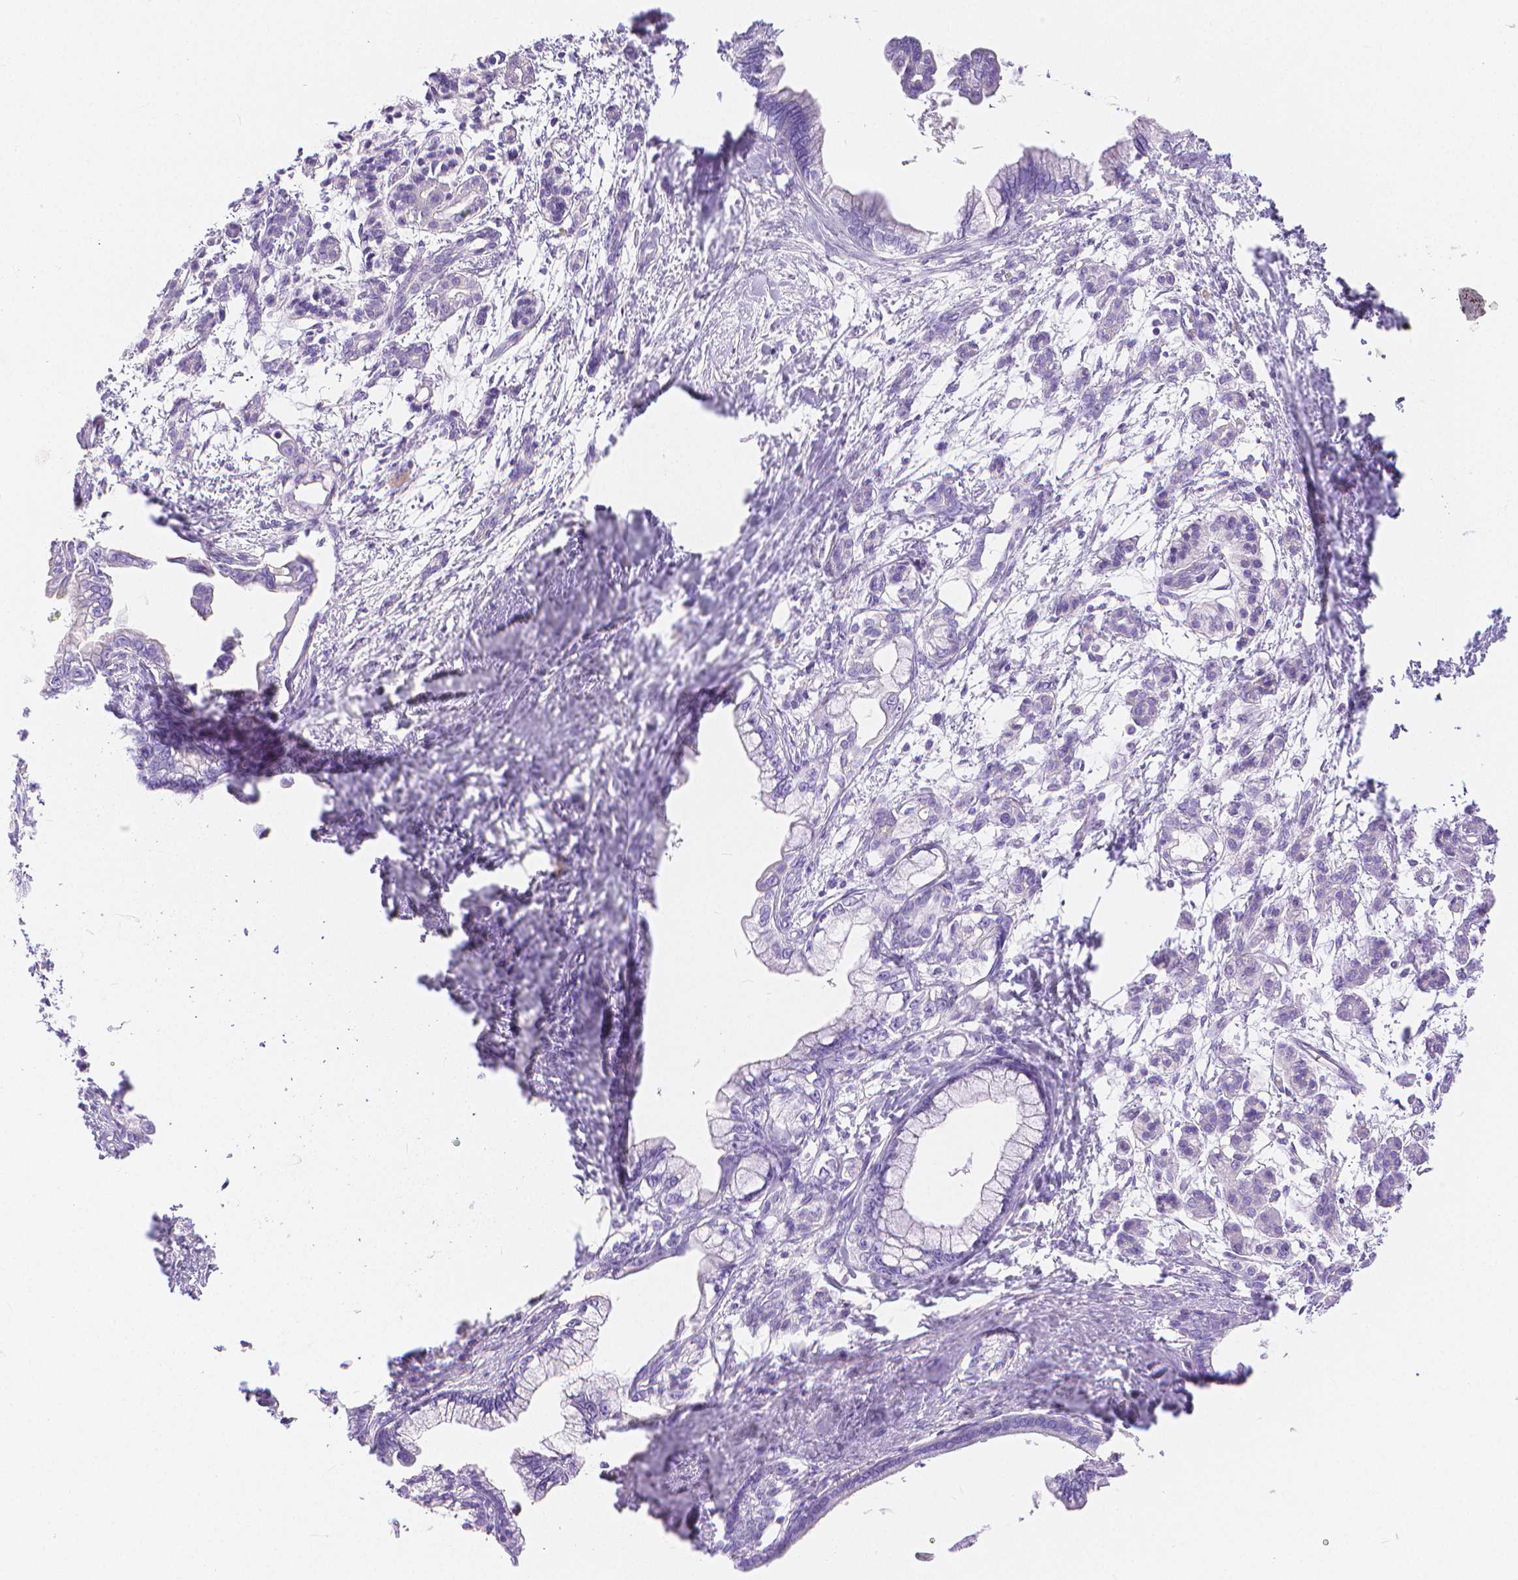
{"staining": {"intensity": "negative", "quantity": "none", "location": "none"}, "tissue": "pancreatic cancer", "cell_type": "Tumor cells", "image_type": "cancer", "snomed": [{"axis": "morphology", "description": "Adenocarcinoma, NOS"}, {"axis": "topography", "description": "Pancreas"}], "caption": "Adenocarcinoma (pancreatic) was stained to show a protein in brown. There is no significant staining in tumor cells.", "gene": "SLC27A5", "patient": {"sex": "male", "age": 61}}